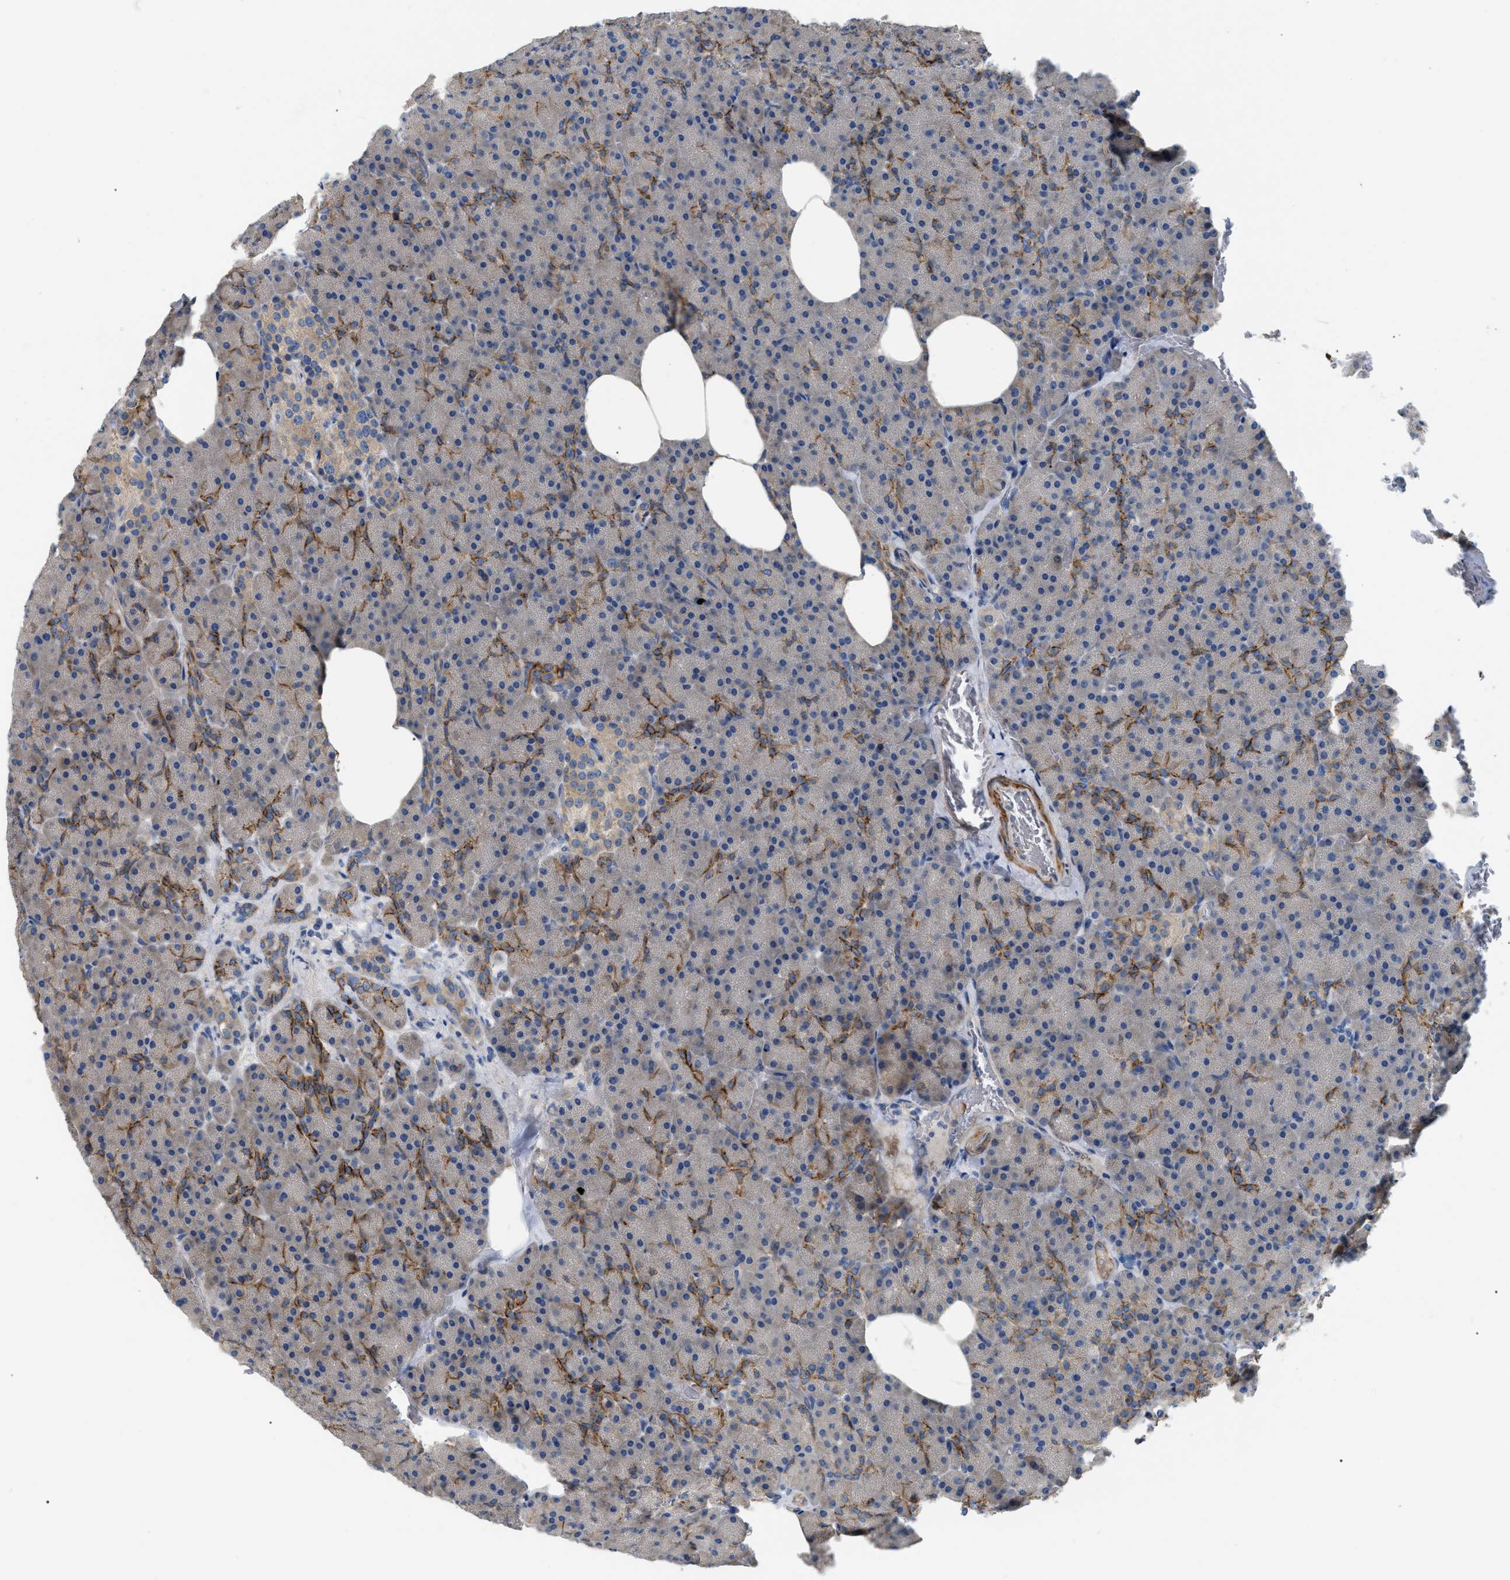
{"staining": {"intensity": "strong", "quantity": "<25%", "location": "cytoplasmic/membranous"}, "tissue": "pancreas", "cell_type": "Exocrine glandular cells", "image_type": "normal", "snomed": [{"axis": "morphology", "description": "Normal tissue, NOS"}, {"axis": "topography", "description": "Pancreas"}], "caption": "Benign pancreas was stained to show a protein in brown. There is medium levels of strong cytoplasmic/membranous staining in approximately <25% of exocrine glandular cells. (DAB (3,3'-diaminobenzidine) IHC with brightfield microscopy, high magnification).", "gene": "DHX58", "patient": {"sex": "female", "age": 35}}